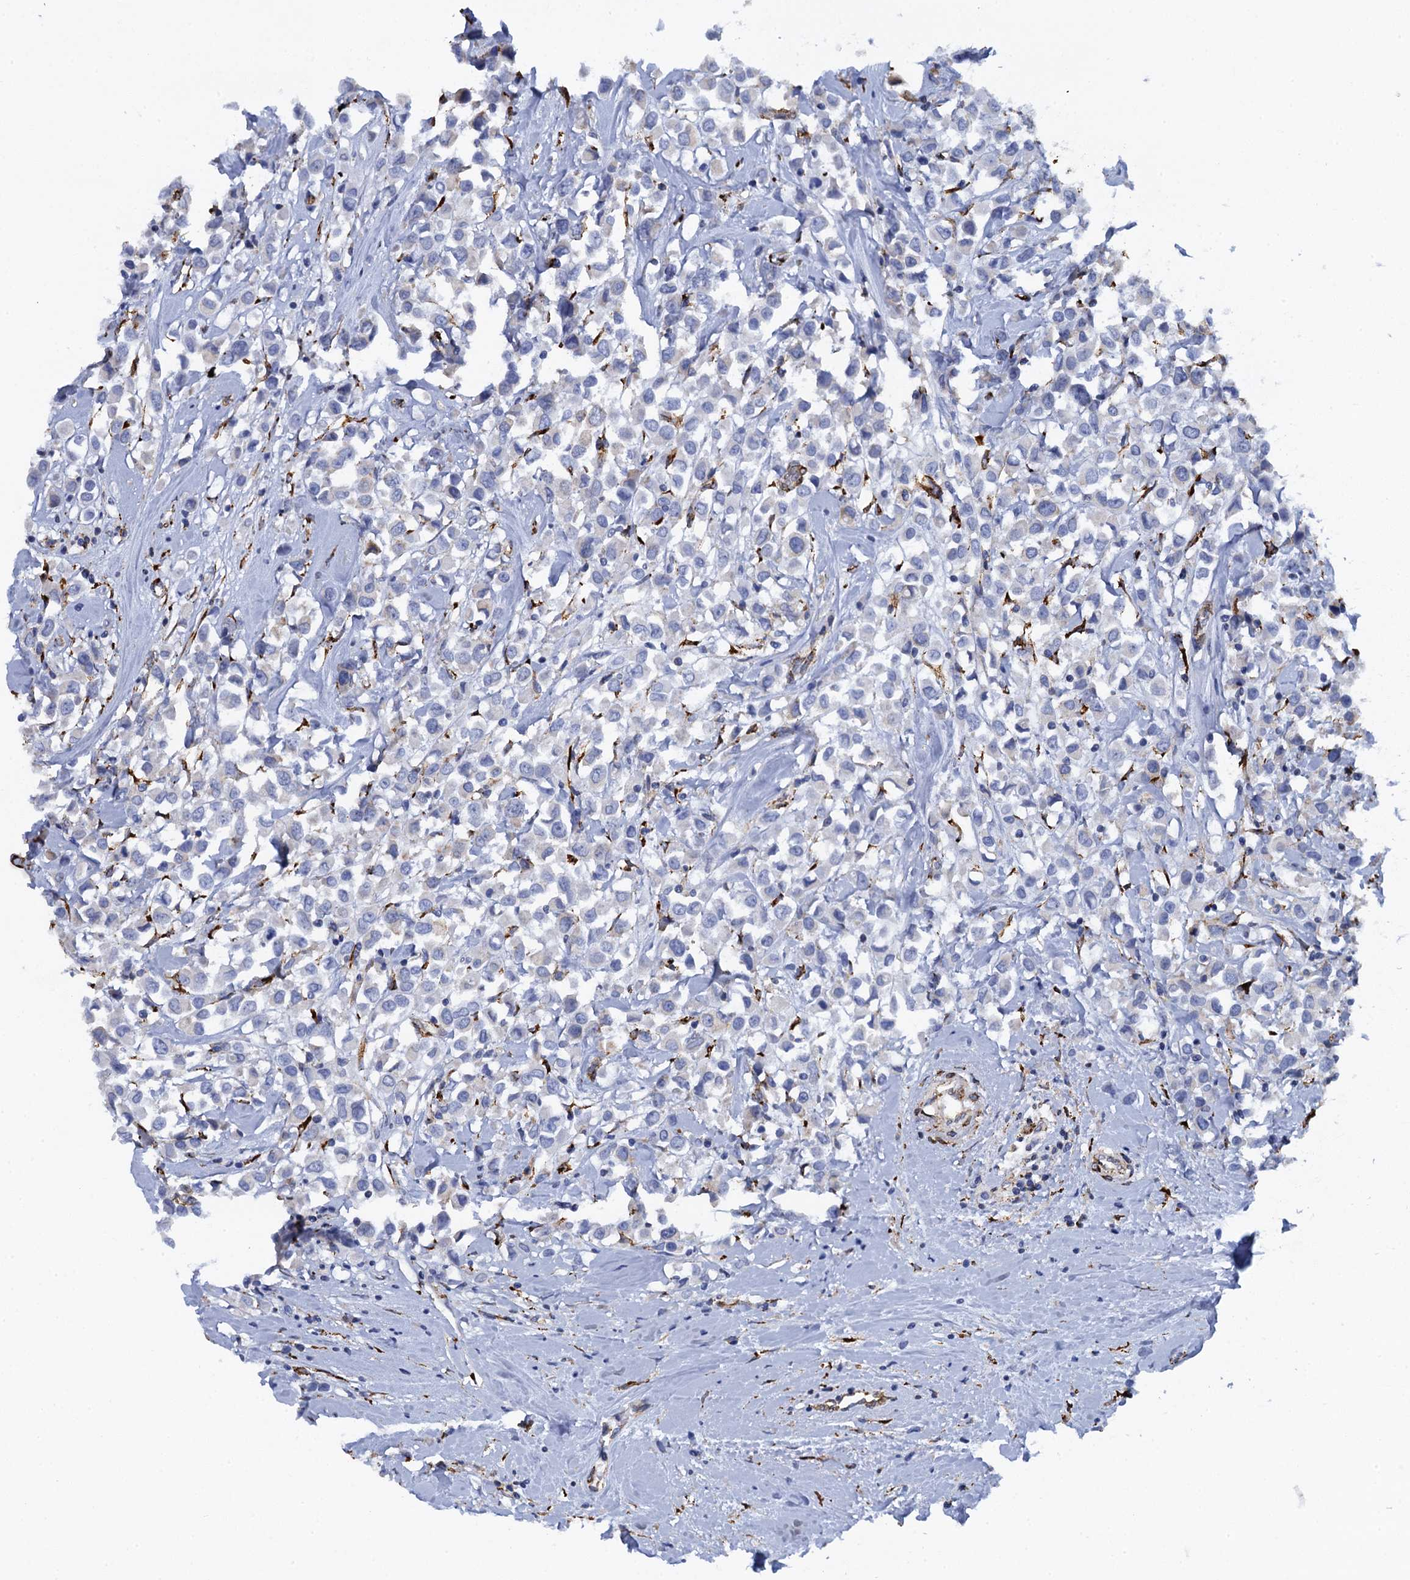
{"staining": {"intensity": "negative", "quantity": "none", "location": "none"}, "tissue": "breast cancer", "cell_type": "Tumor cells", "image_type": "cancer", "snomed": [{"axis": "morphology", "description": "Duct carcinoma"}, {"axis": "topography", "description": "Breast"}], "caption": "A high-resolution photomicrograph shows immunohistochemistry (IHC) staining of breast cancer, which exhibits no significant expression in tumor cells.", "gene": "POGLUT3", "patient": {"sex": "female", "age": 61}}